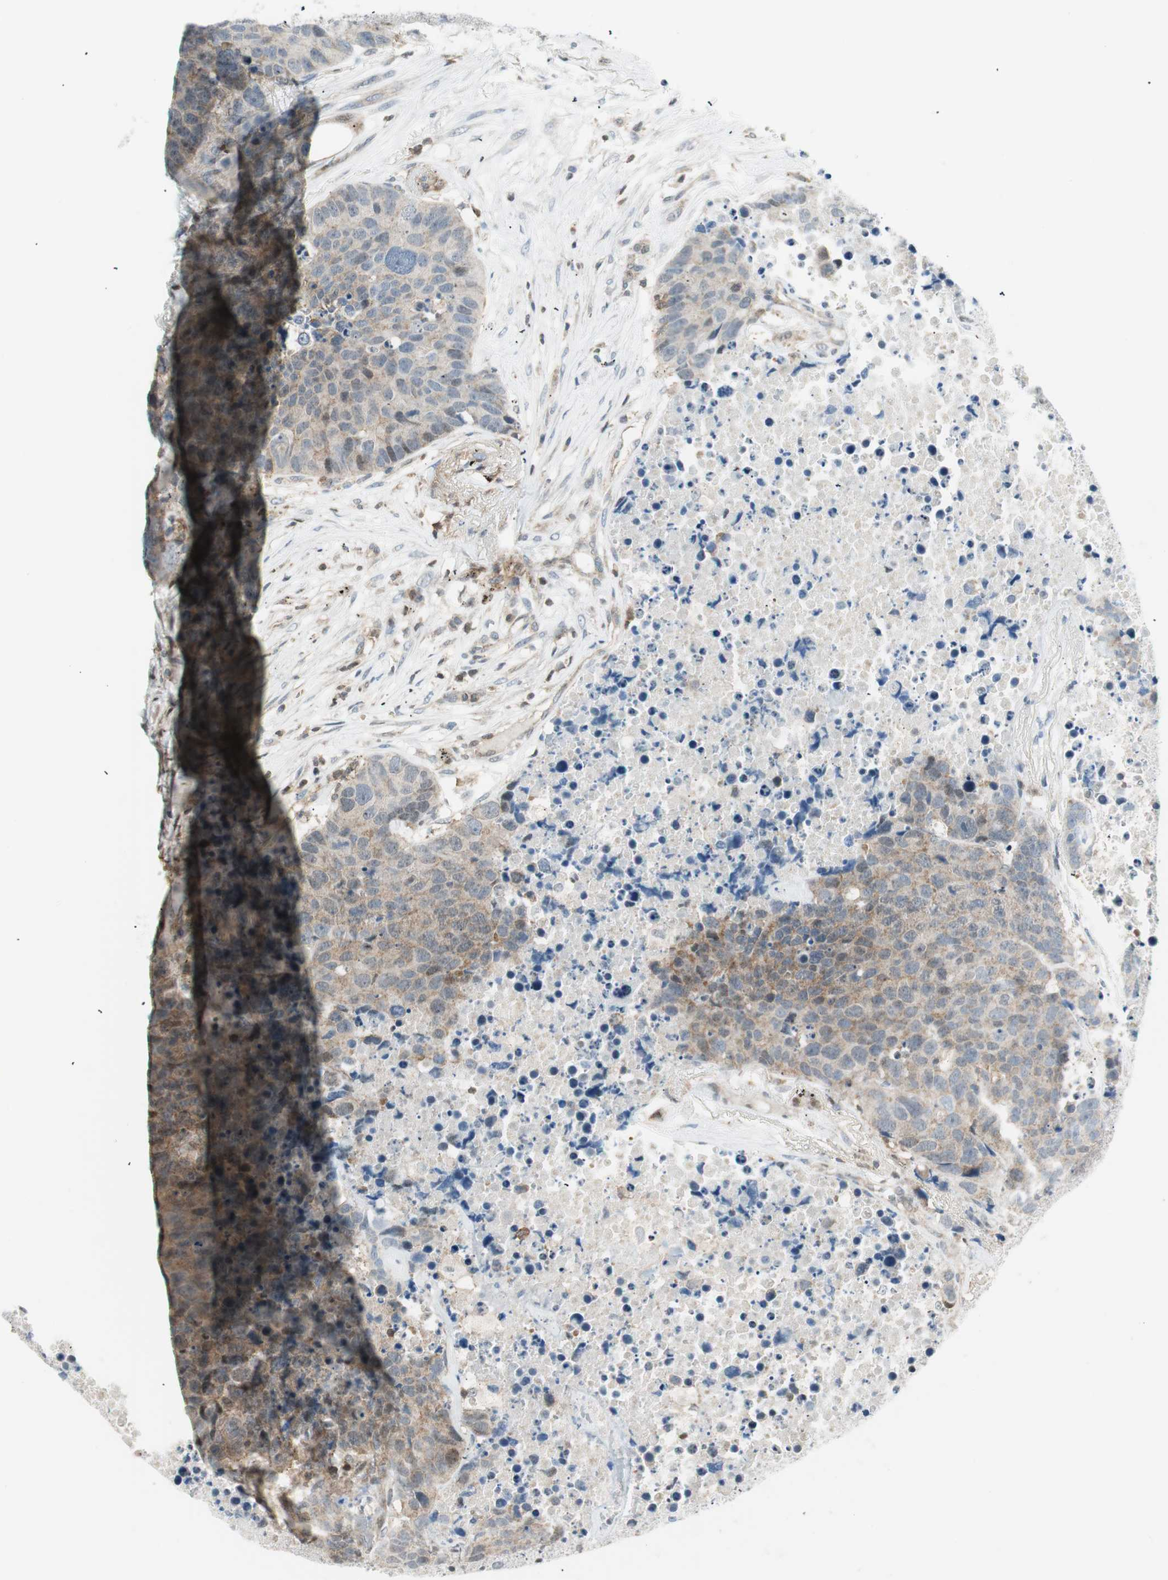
{"staining": {"intensity": "negative", "quantity": "none", "location": "none"}, "tissue": "carcinoid", "cell_type": "Tumor cells", "image_type": "cancer", "snomed": [{"axis": "morphology", "description": "Carcinoid, malignant, NOS"}, {"axis": "topography", "description": "Lung"}], "caption": "Carcinoid (malignant) stained for a protein using immunohistochemistry (IHC) demonstrates no staining tumor cells.", "gene": "PPP1CA", "patient": {"sex": "male", "age": 60}}